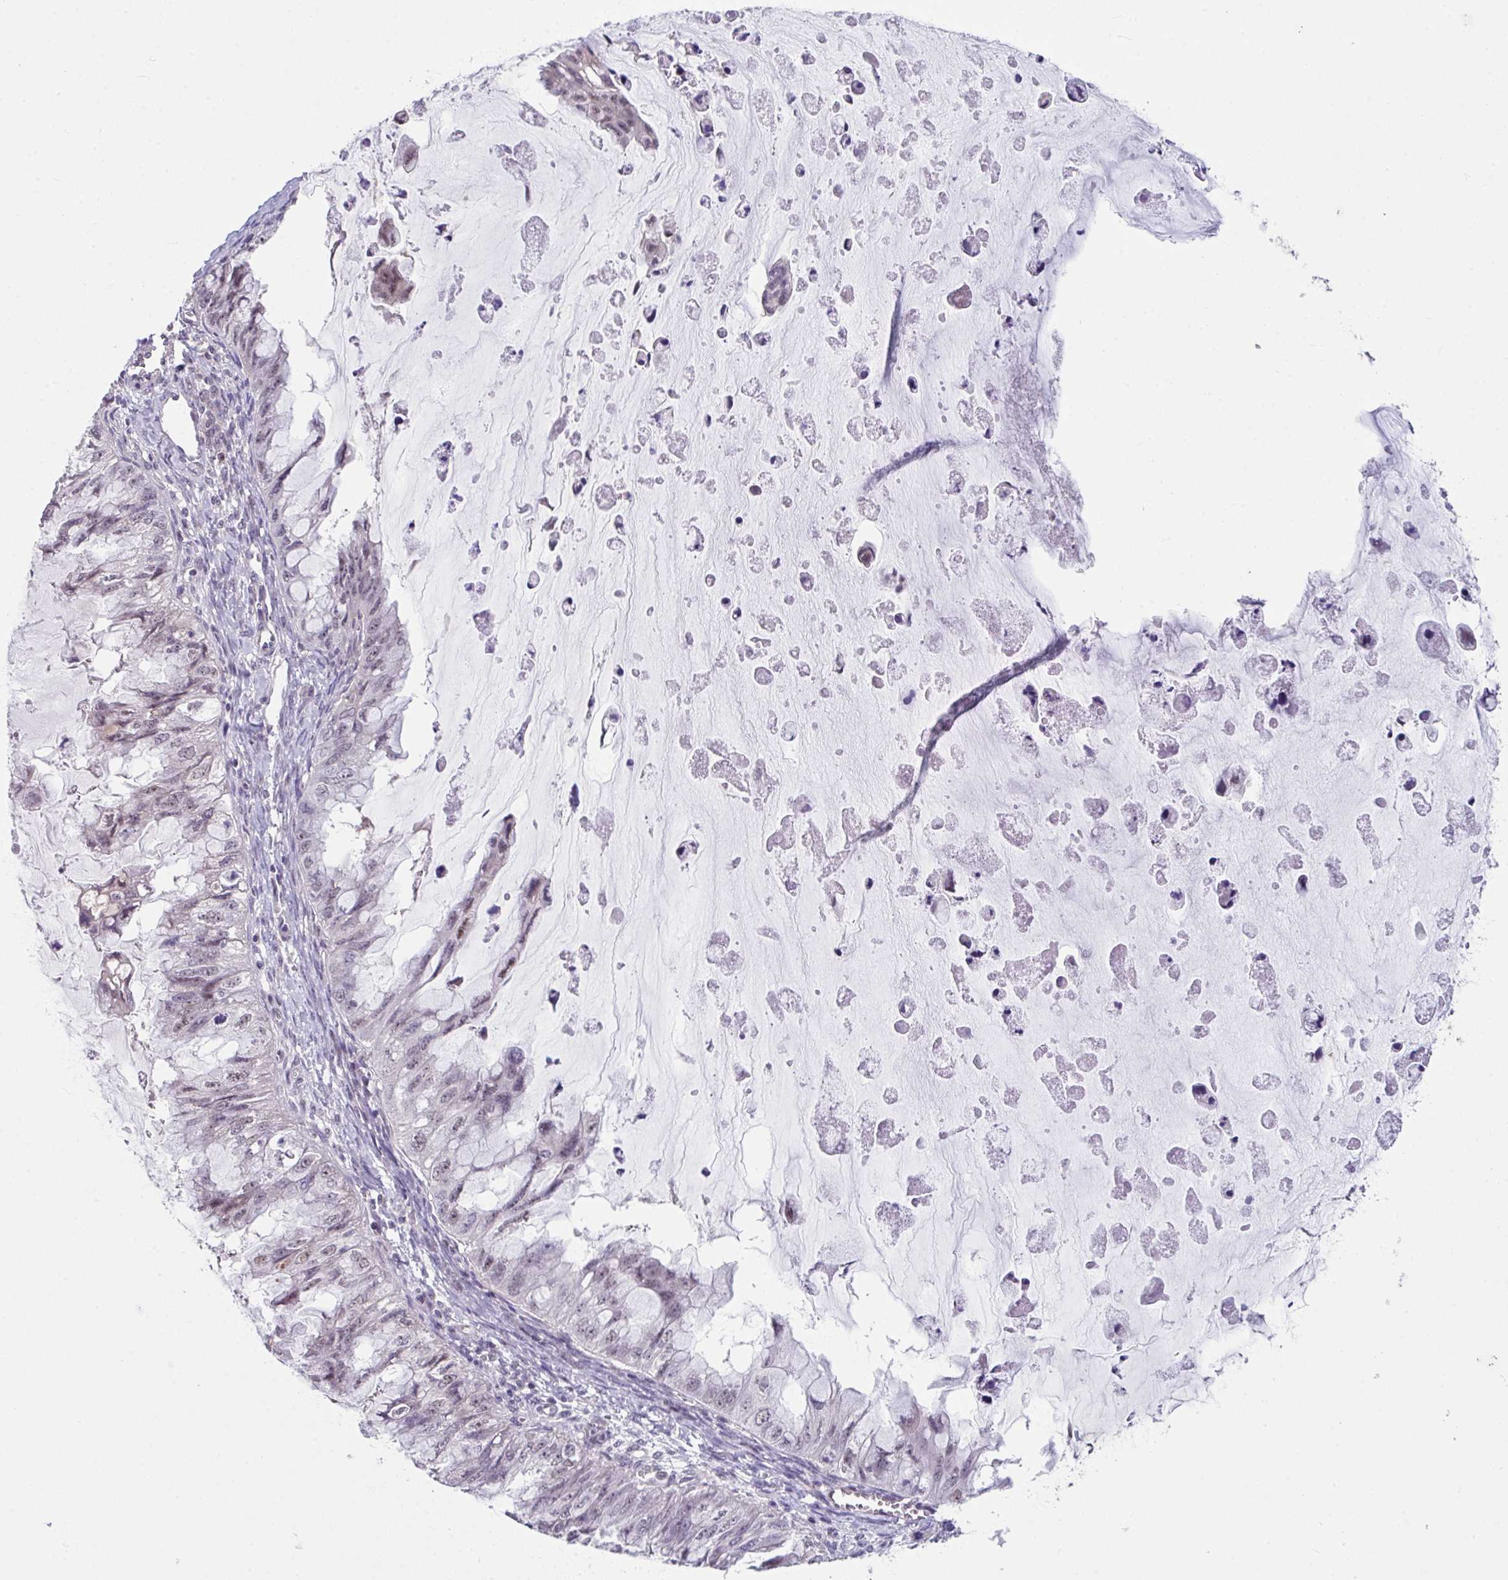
{"staining": {"intensity": "weak", "quantity": "<25%", "location": "nuclear"}, "tissue": "ovarian cancer", "cell_type": "Tumor cells", "image_type": "cancer", "snomed": [{"axis": "morphology", "description": "Cystadenocarcinoma, mucinous, NOS"}, {"axis": "topography", "description": "Ovary"}], "caption": "An IHC image of ovarian cancer (mucinous cystadenocarcinoma) is shown. There is no staining in tumor cells of ovarian cancer (mucinous cystadenocarcinoma). (Stains: DAB immunohistochemistry with hematoxylin counter stain, Microscopy: brightfield microscopy at high magnification).", "gene": "RBBP6", "patient": {"sex": "female", "age": 72}}